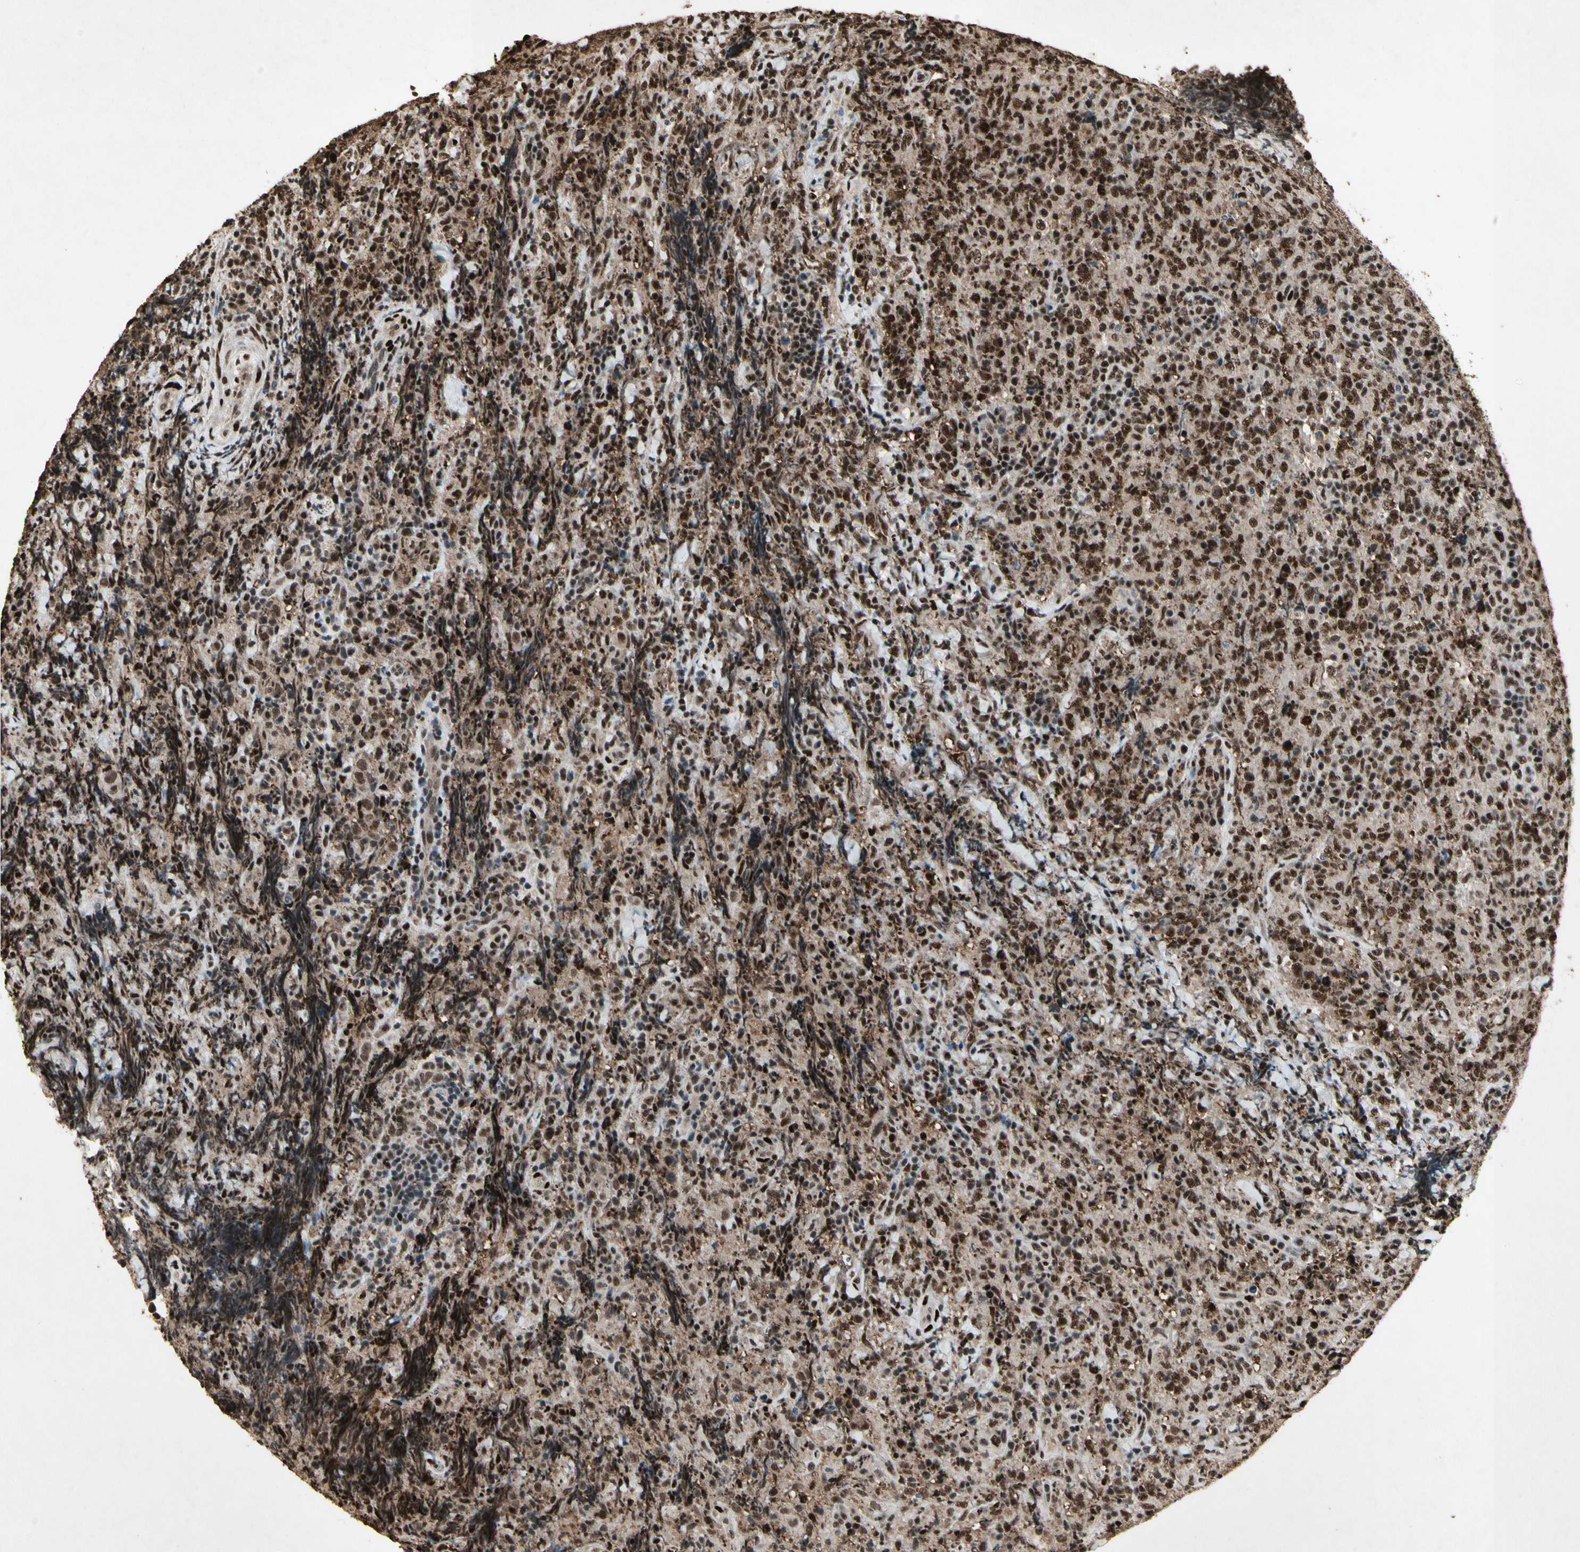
{"staining": {"intensity": "strong", "quantity": ">75%", "location": "cytoplasmic/membranous,nuclear"}, "tissue": "lymphoma", "cell_type": "Tumor cells", "image_type": "cancer", "snomed": [{"axis": "morphology", "description": "Malignant lymphoma, non-Hodgkin's type, High grade"}, {"axis": "topography", "description": "Tonsil"}], "caption": "Strong cytoplasmic/membranous and nuclear protein expression is present in about >75% of tumor cells in lymphoma. The staining was performed using DAB, with brown indicating positive protein expression. Nuclei are stained blue with hematoxylin.", "gene": "TBX2", "patient": {"sex": "female", "age": 36}}